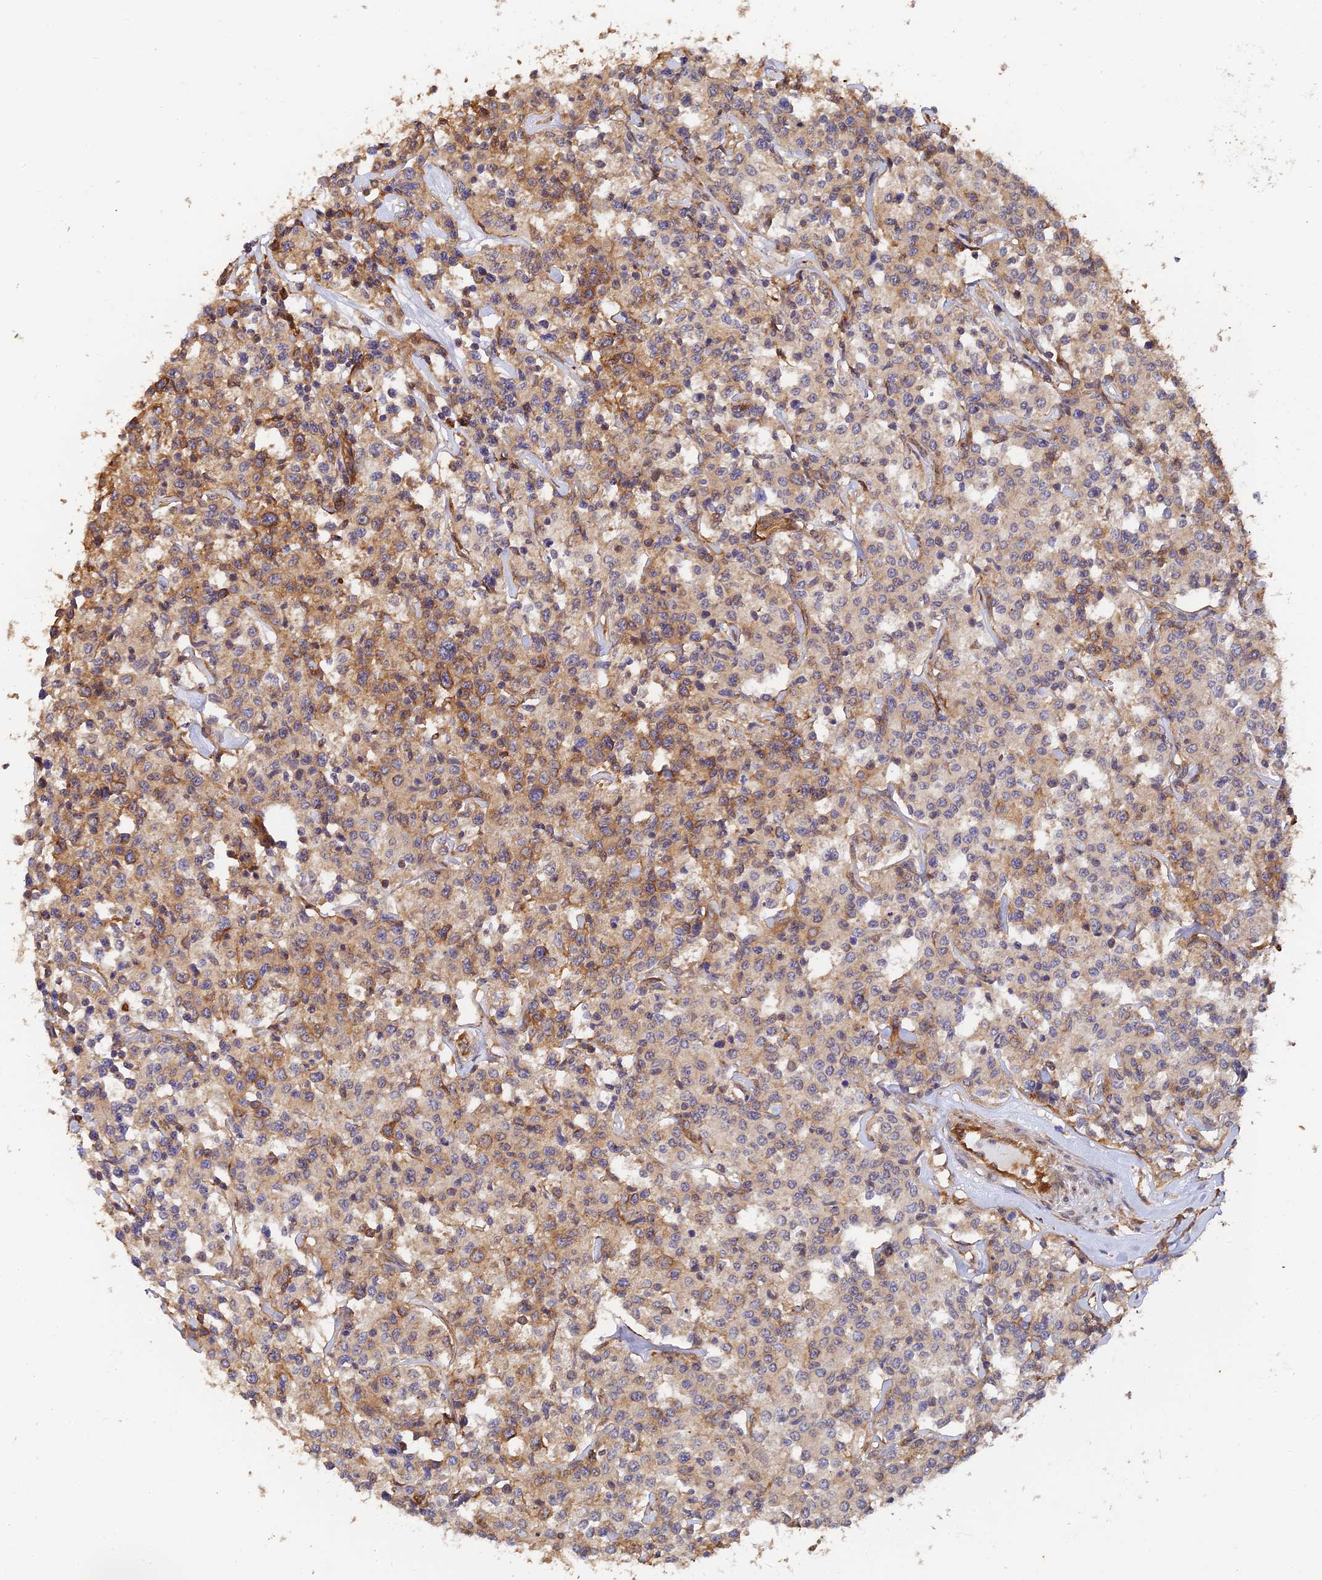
{"staining": {"intensity": "moderate", "quantity": "<25%", "location": "cytoplasmic/membranous"}, "tissue": "lymphoma", "cell_type": "Tumor cells", "image_type": "cancer", "snomed": [{"axis": "morphology", "description": "Malignant lymphoma, non-Hodgkin's type, Low grade"}, {"axis": "topography", "description": "Small intestine"}], "caption": "This histopathology image demonstrates lymphoma stained with immunohistochemistry to label a protein in brown. The cytoplasmic/membranous of tumor cells show moderate positivity for the protein. Nuclei are counter-stained blue.", "gene": "WBP11", "patient": {"sex": "female", "age": 59}}